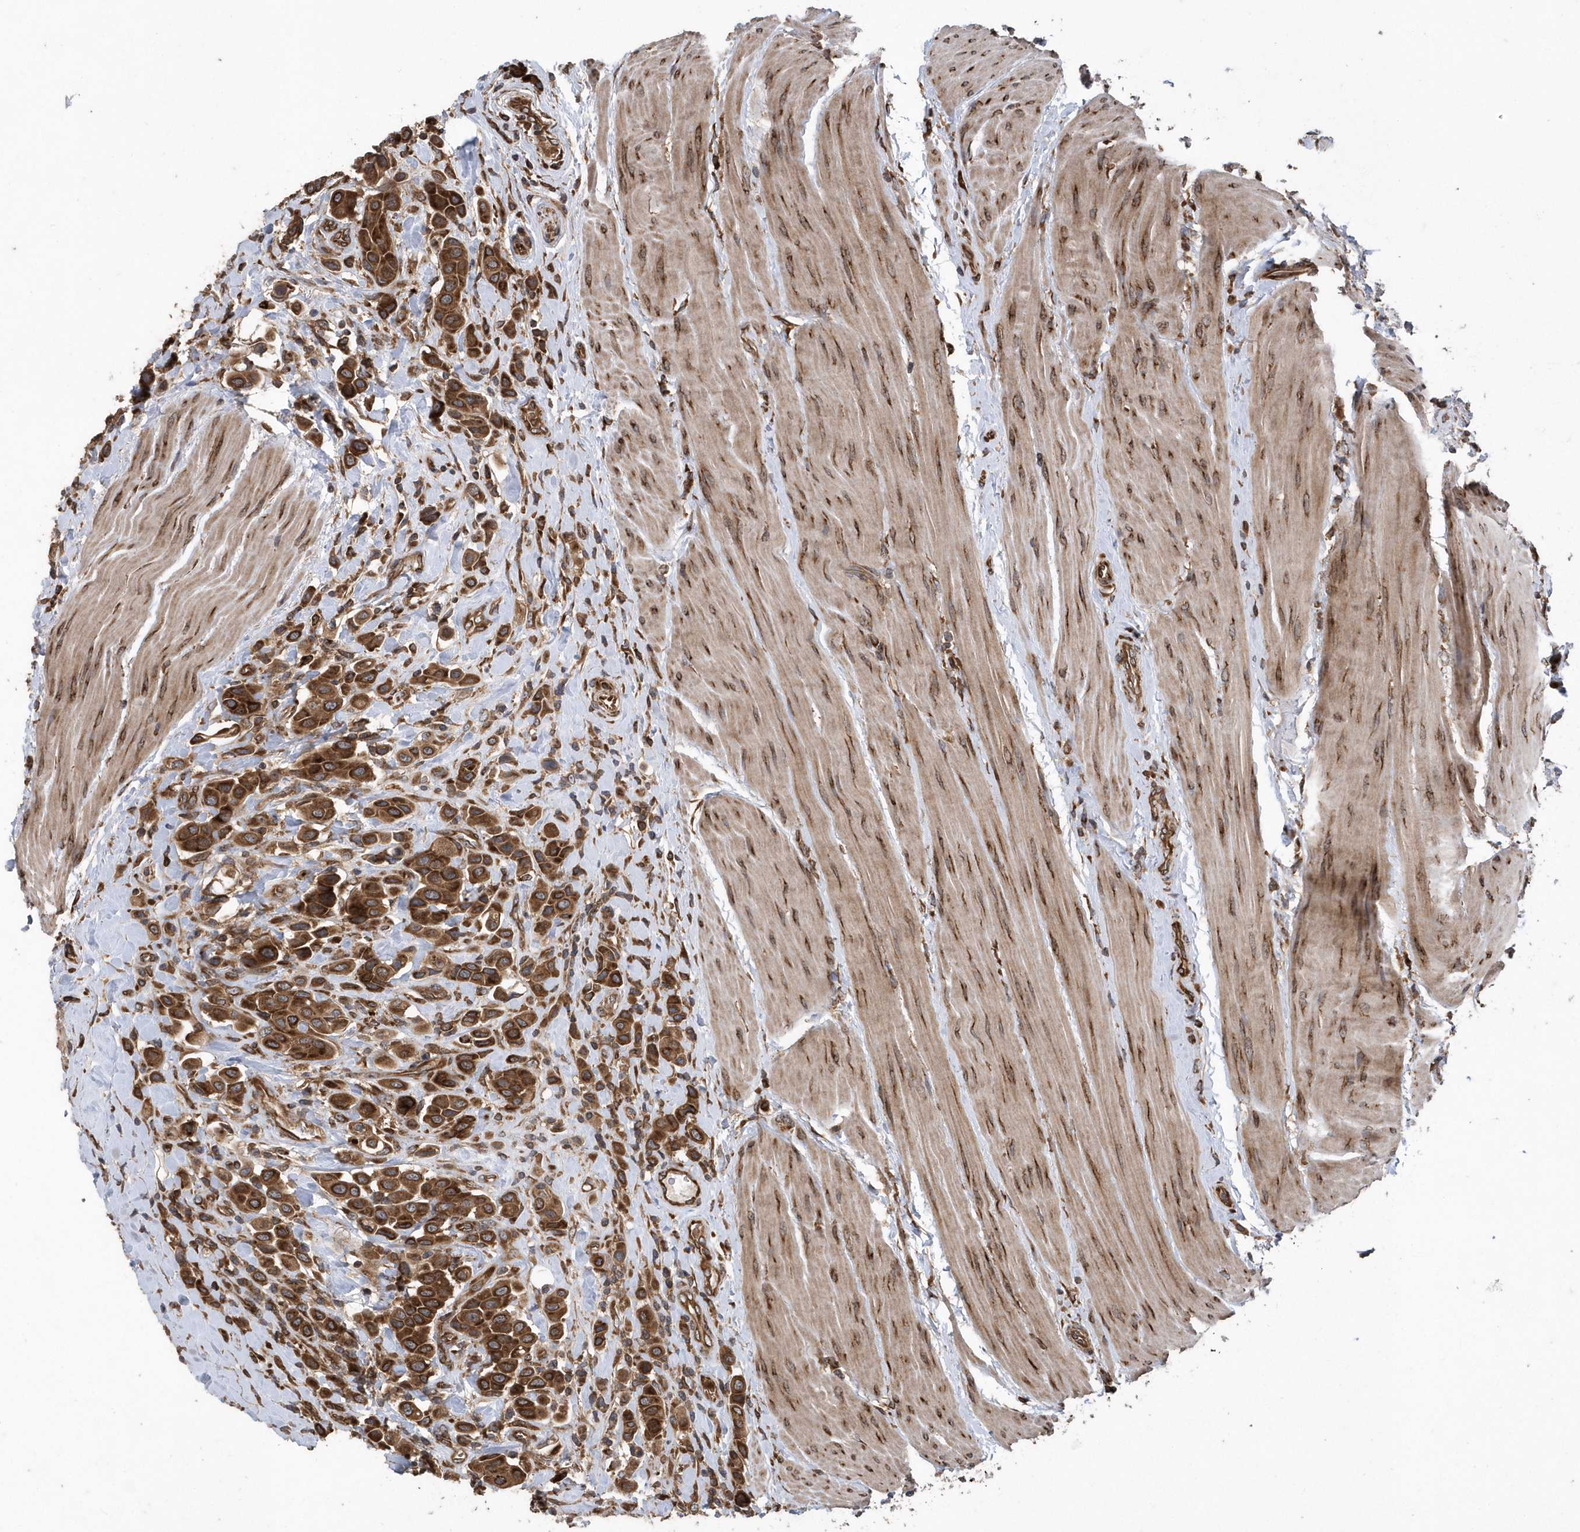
{"staining": {"intensity": "strong", "quantity": ">75%", "location": "cytoplasmic/membranous"}, "tissue": "urothelial cancer", "cell_type": "Tumor cells", "image_type": "cancer", "snomed": [{"axis": "morphology", "description": "Urothelial carcinoma, High grade"}, {"axis": "topography", "description": "Urinary bladder"}], "caption": "A micrograph of human urothelial cancer stained for a protein shows strong cytoplasmic/membranous brown staining in tumor cells.", "gene": "WASHC5", "patient": {"sex": "male", "age": 50}}